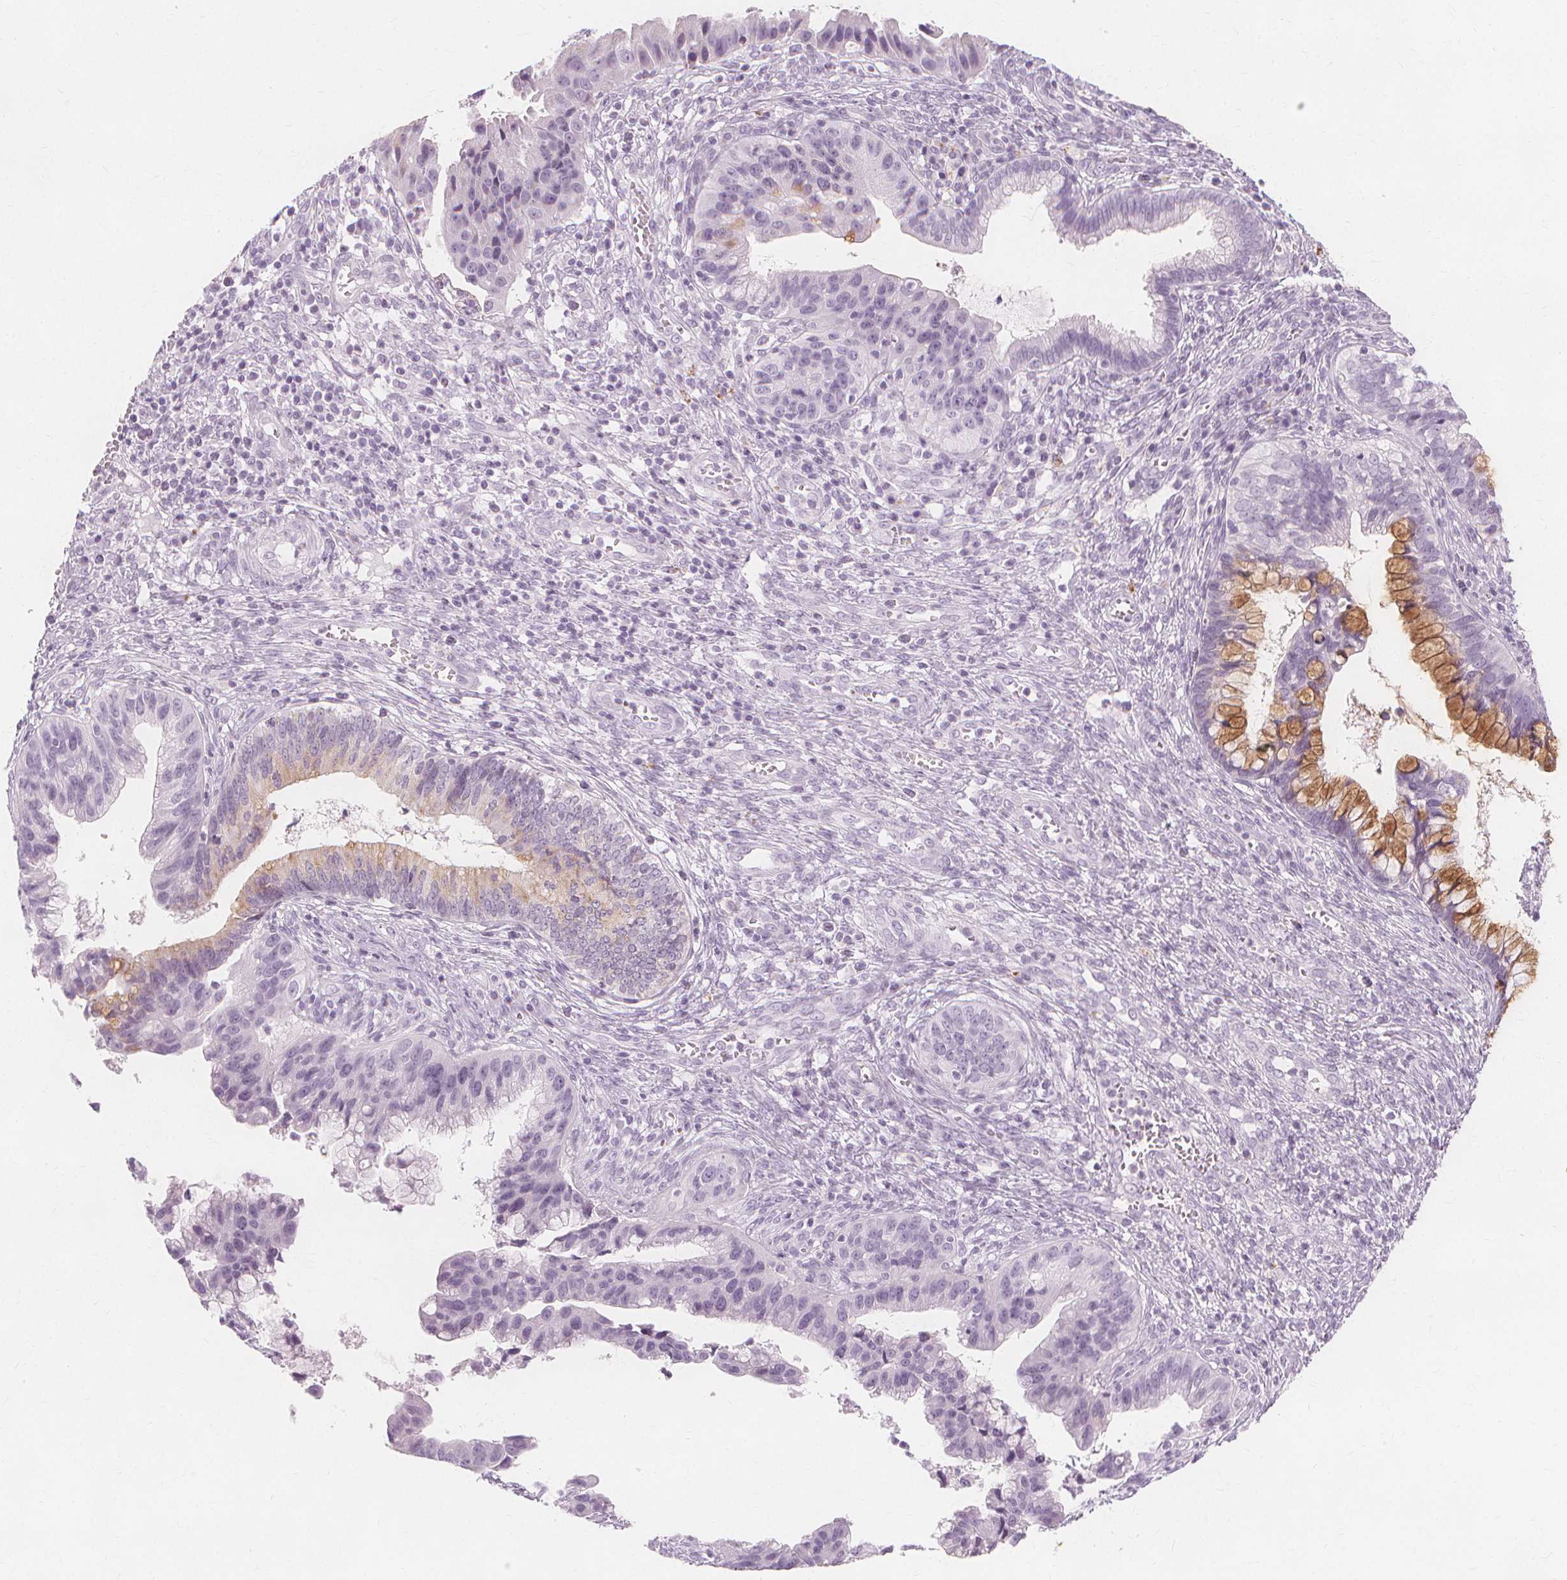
{"staining": {"intensity": "weak", "quantity": "<25%", "location": "cytoplasmic/membranous"}, "tissue": "cervical cancer", "cell_type": "Tumor cells", "image_type": "cancer", "snomed": [{"axis": "morphology", "description": "Adenocarcinoma, NOS"}, {"axis": "topography", "description": "Cervix"}], "caption": "There is no significant expression in tumor cells of adenocarcinoma (cervical).", "gene": "TFF1", "patient": {"sex": "female", "age": 34}}